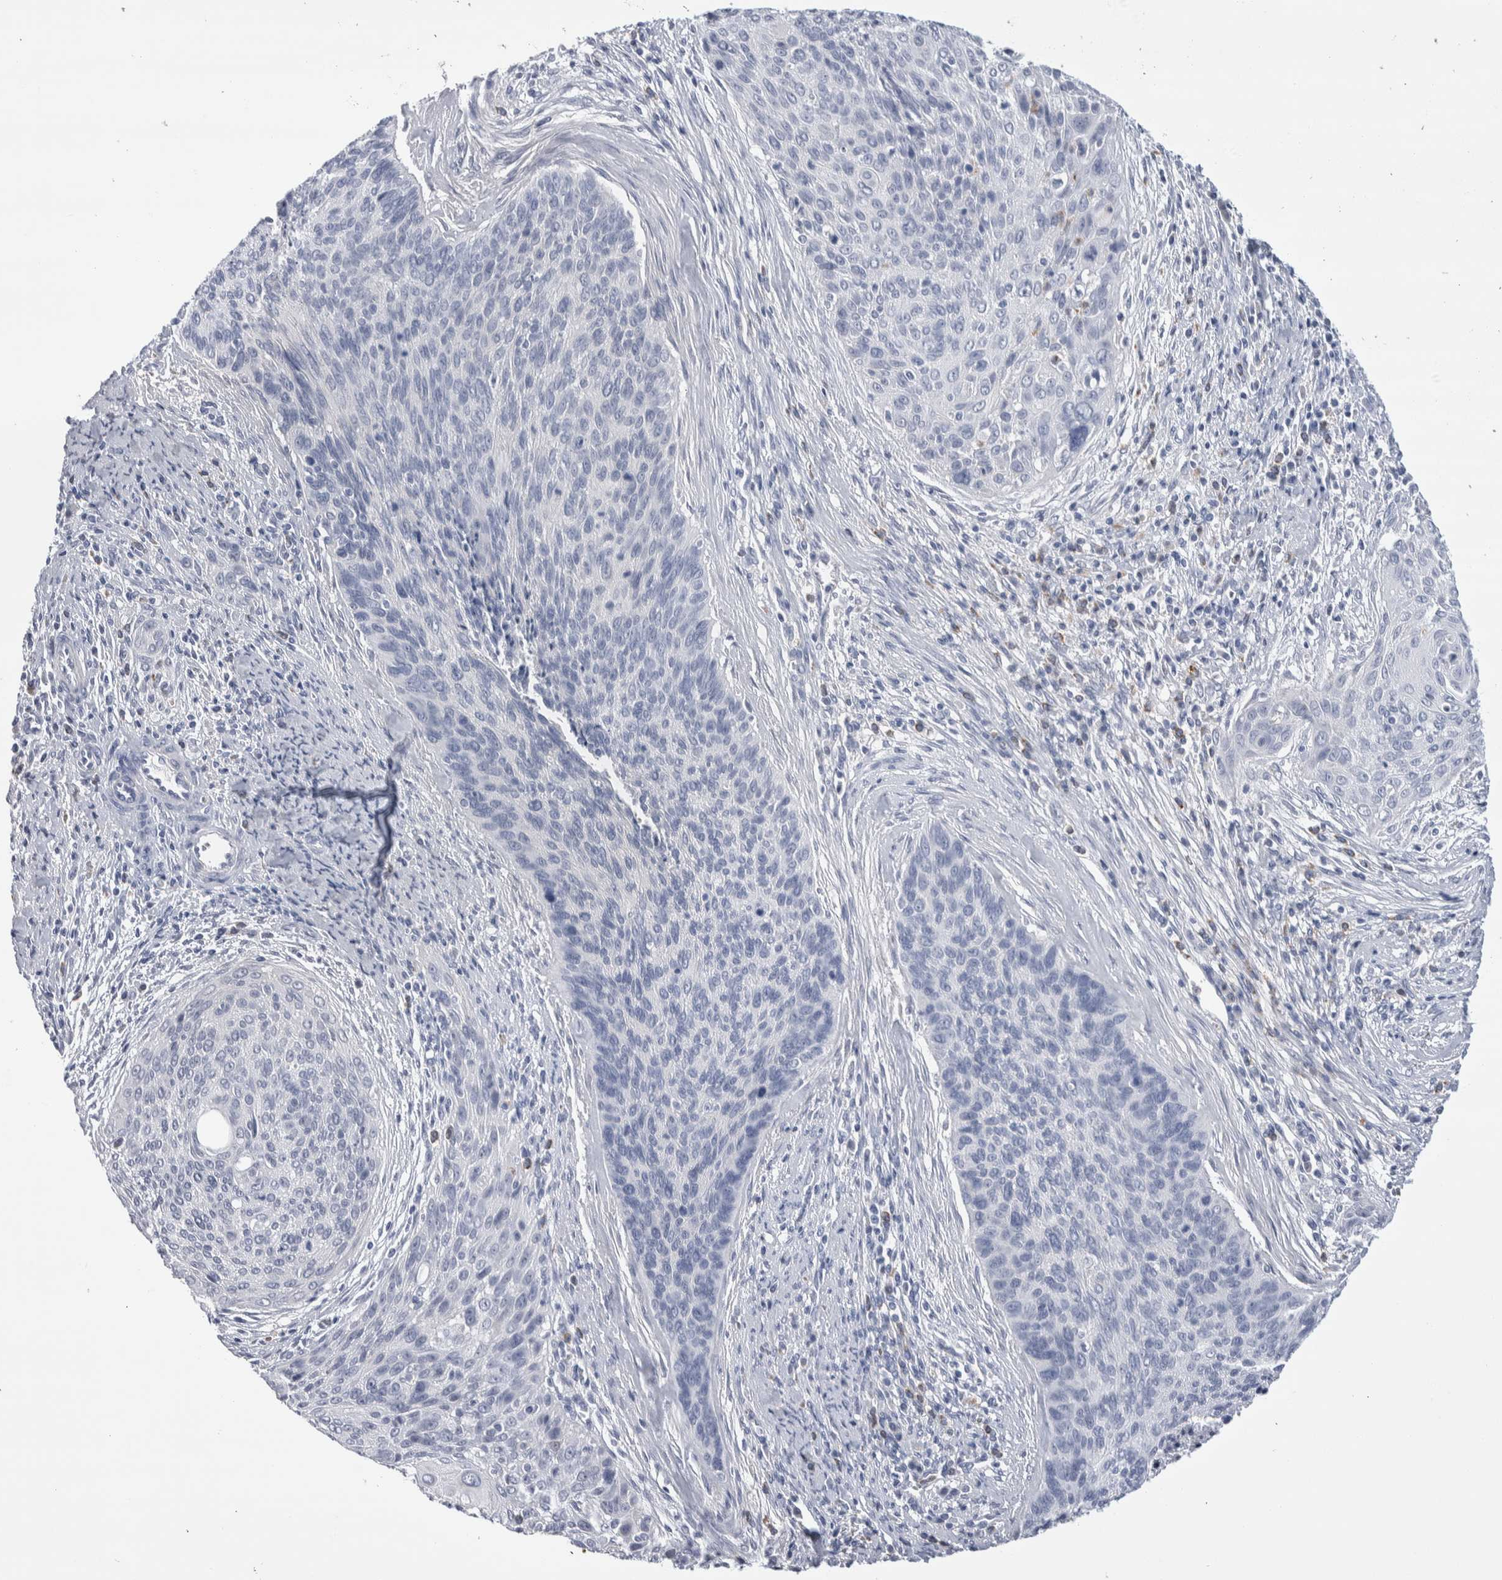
{"staining": {"intensity": "negative", "quantity": "none", "location": "none"}, "tissue": "cervical cancer", "cell_type": "Tumor cells", "image_type": "cancer", "snomed": [{"axis": "morphology", "description": "Squamous cell carcinoma, NOS"}, {"axis": "topography", "description": "Cervix"}], "caption": "DAB (3,3'-diaminobenzidine) immunohistochemical staining of human cervical squamous cell carcinoma demonstrates no significant expression in tumor cells. The staining was performed using DAB (3,3'-diaminobenzidine) to visualize the protein expression in brown, while the nuclei were stained in blue with hematoxylin (Magnification: 20x).", "gene": "LURAP1L", "patient": {"sex": "female", "age": 55}}